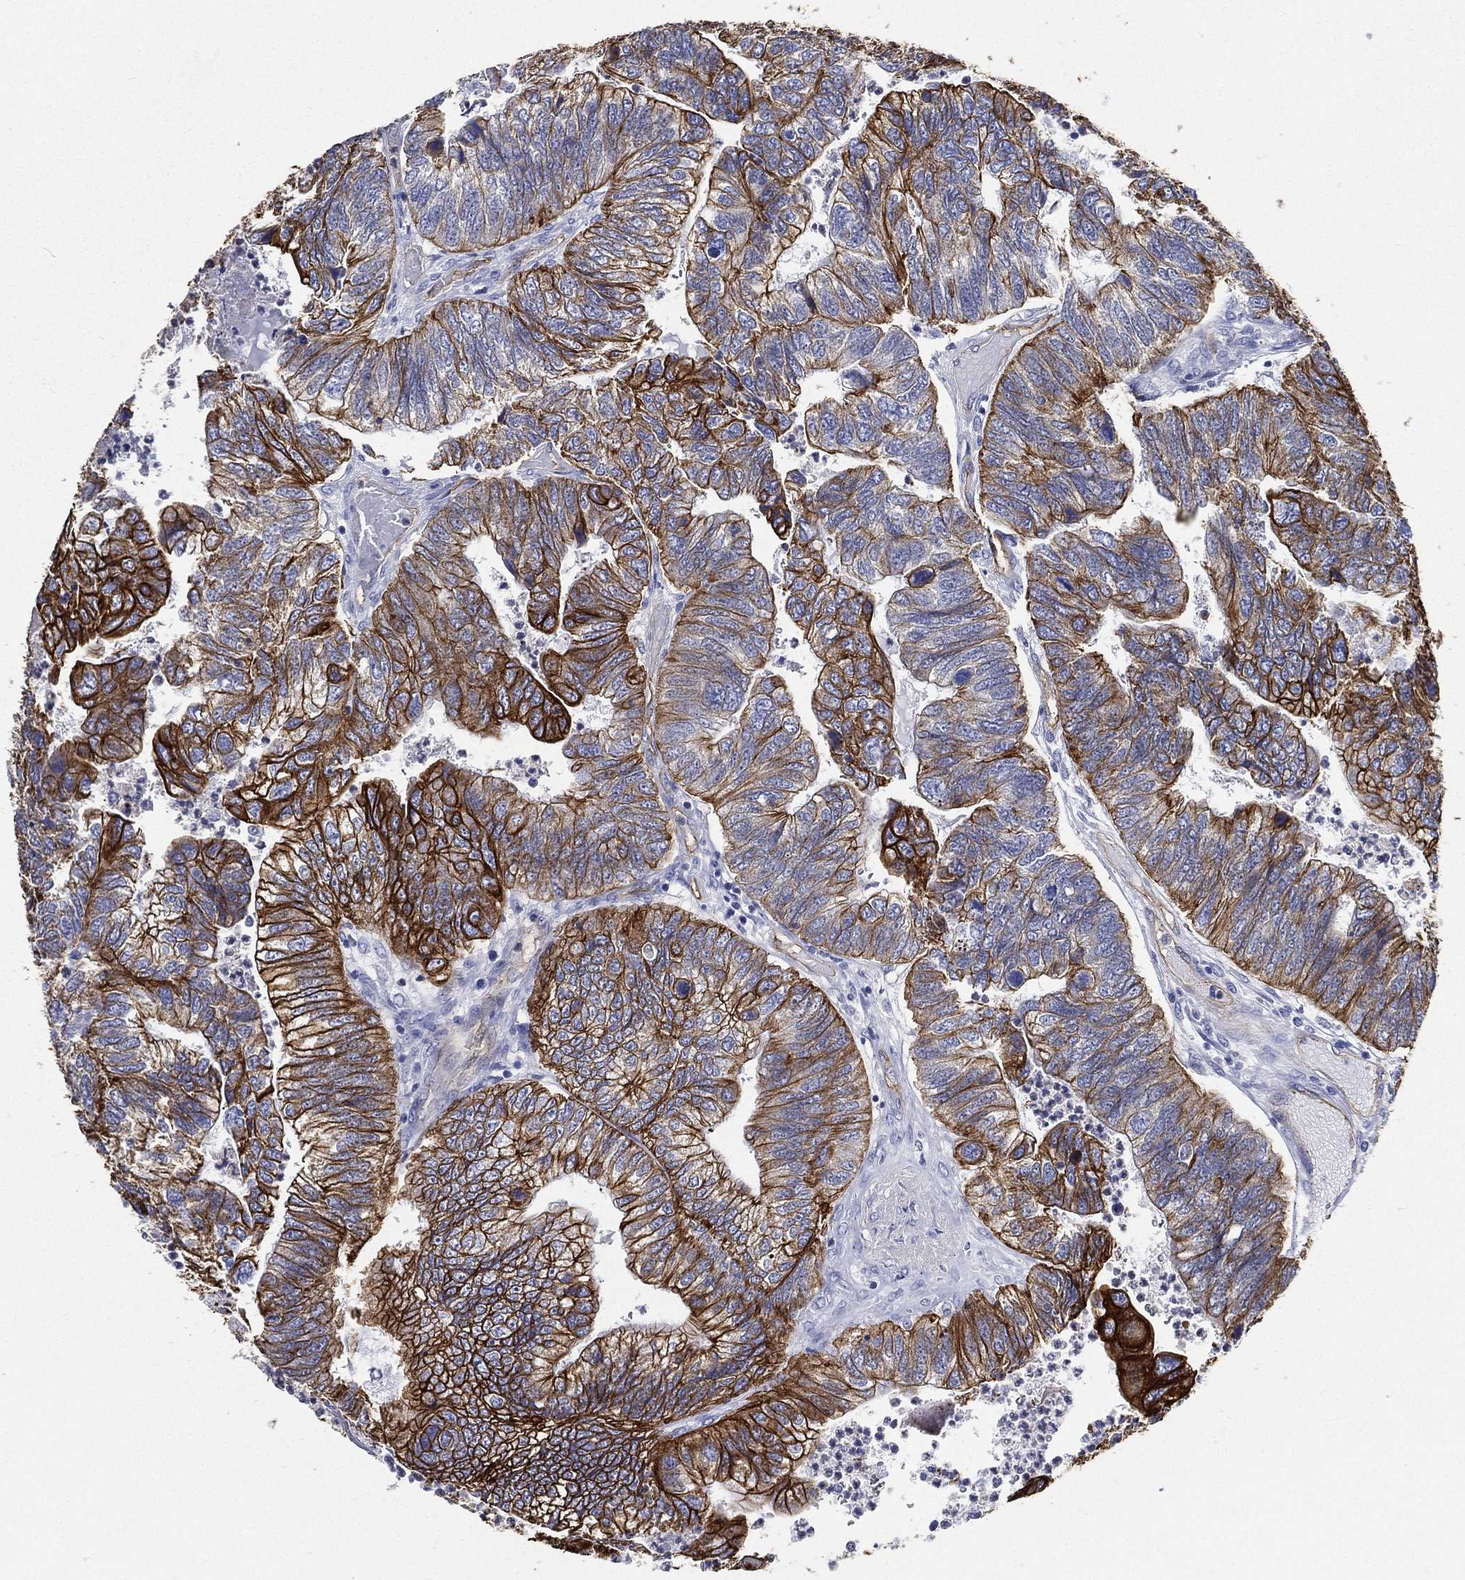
{"staining": {"intensity": "strong", "quantity": "25%-75%", "location": "cytoplasmic/membranous"}, "tissue": "colorectal cancer", "cell_type": "Tumor cells", "image_type": "cancer", "snomed": [{"axis": "morphology", "description": "Adenocarcinoma, NOS"}, {"axis": "topography", "description": "Colon"}], "caption": "The image displays a brown stain indicating the presence of a protein in the cytoplasmic/membranous of tumor cells in colorectal cancer (adenocarcinoma).", "gene": "NEDD9", "patient": {"sex": "female", "age": 67}}